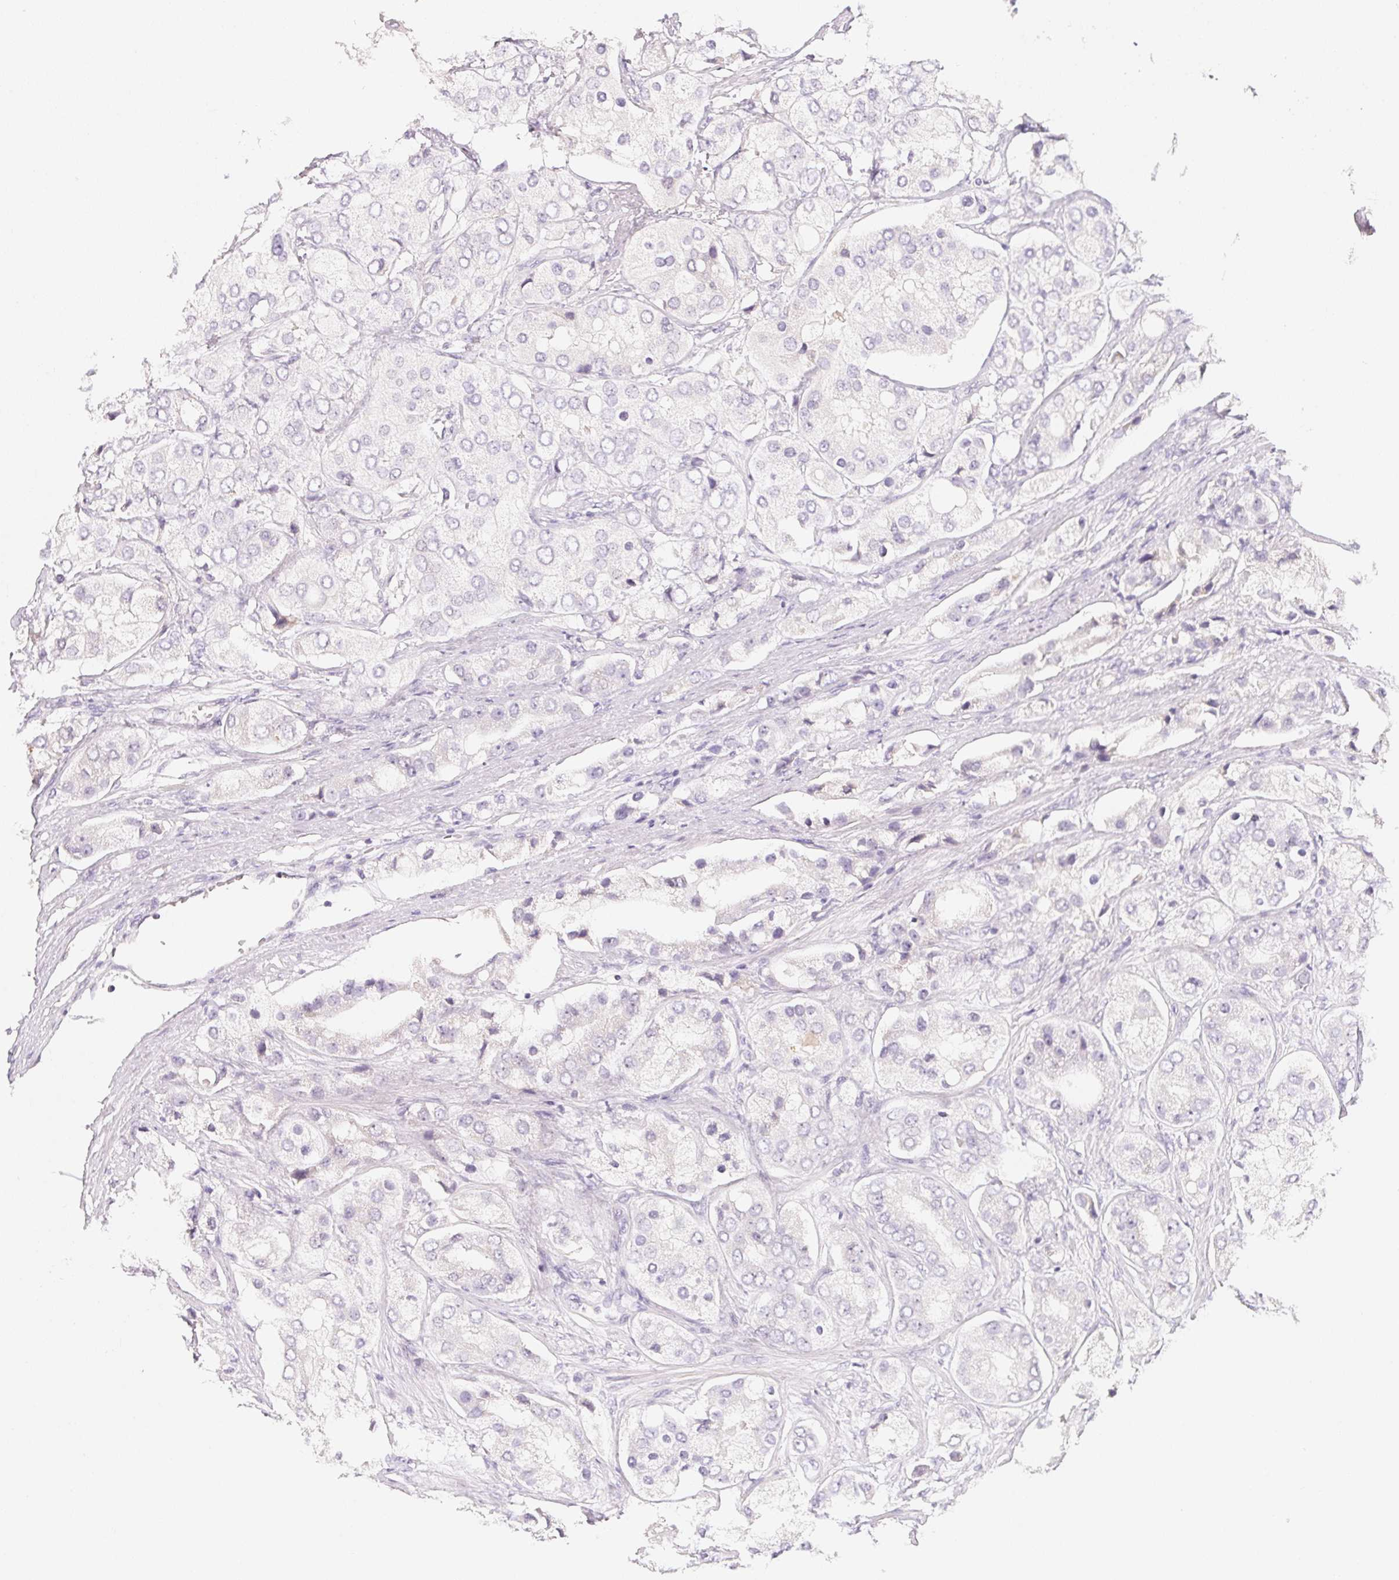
{"staining": {"intensity": "negative", "quantity": "none", "location": "none"}, "tissue": "prostate cancer", "cell_type": "Tumor cells", "image_type": "cancer", "snomed": [{"axis": "morphology", "description": "Adenocarcinoma, Low grade"}, {"axis": "topography", "description": "Prostate"}], "caption": "Human prostate cancer (adenocarcinoma (low-grade)) stained for a protein using immunohistochemistry displays no expression in tumor cells.", "gene": "MCOLN3", "patient": {"sex": "male", "age": 69}}